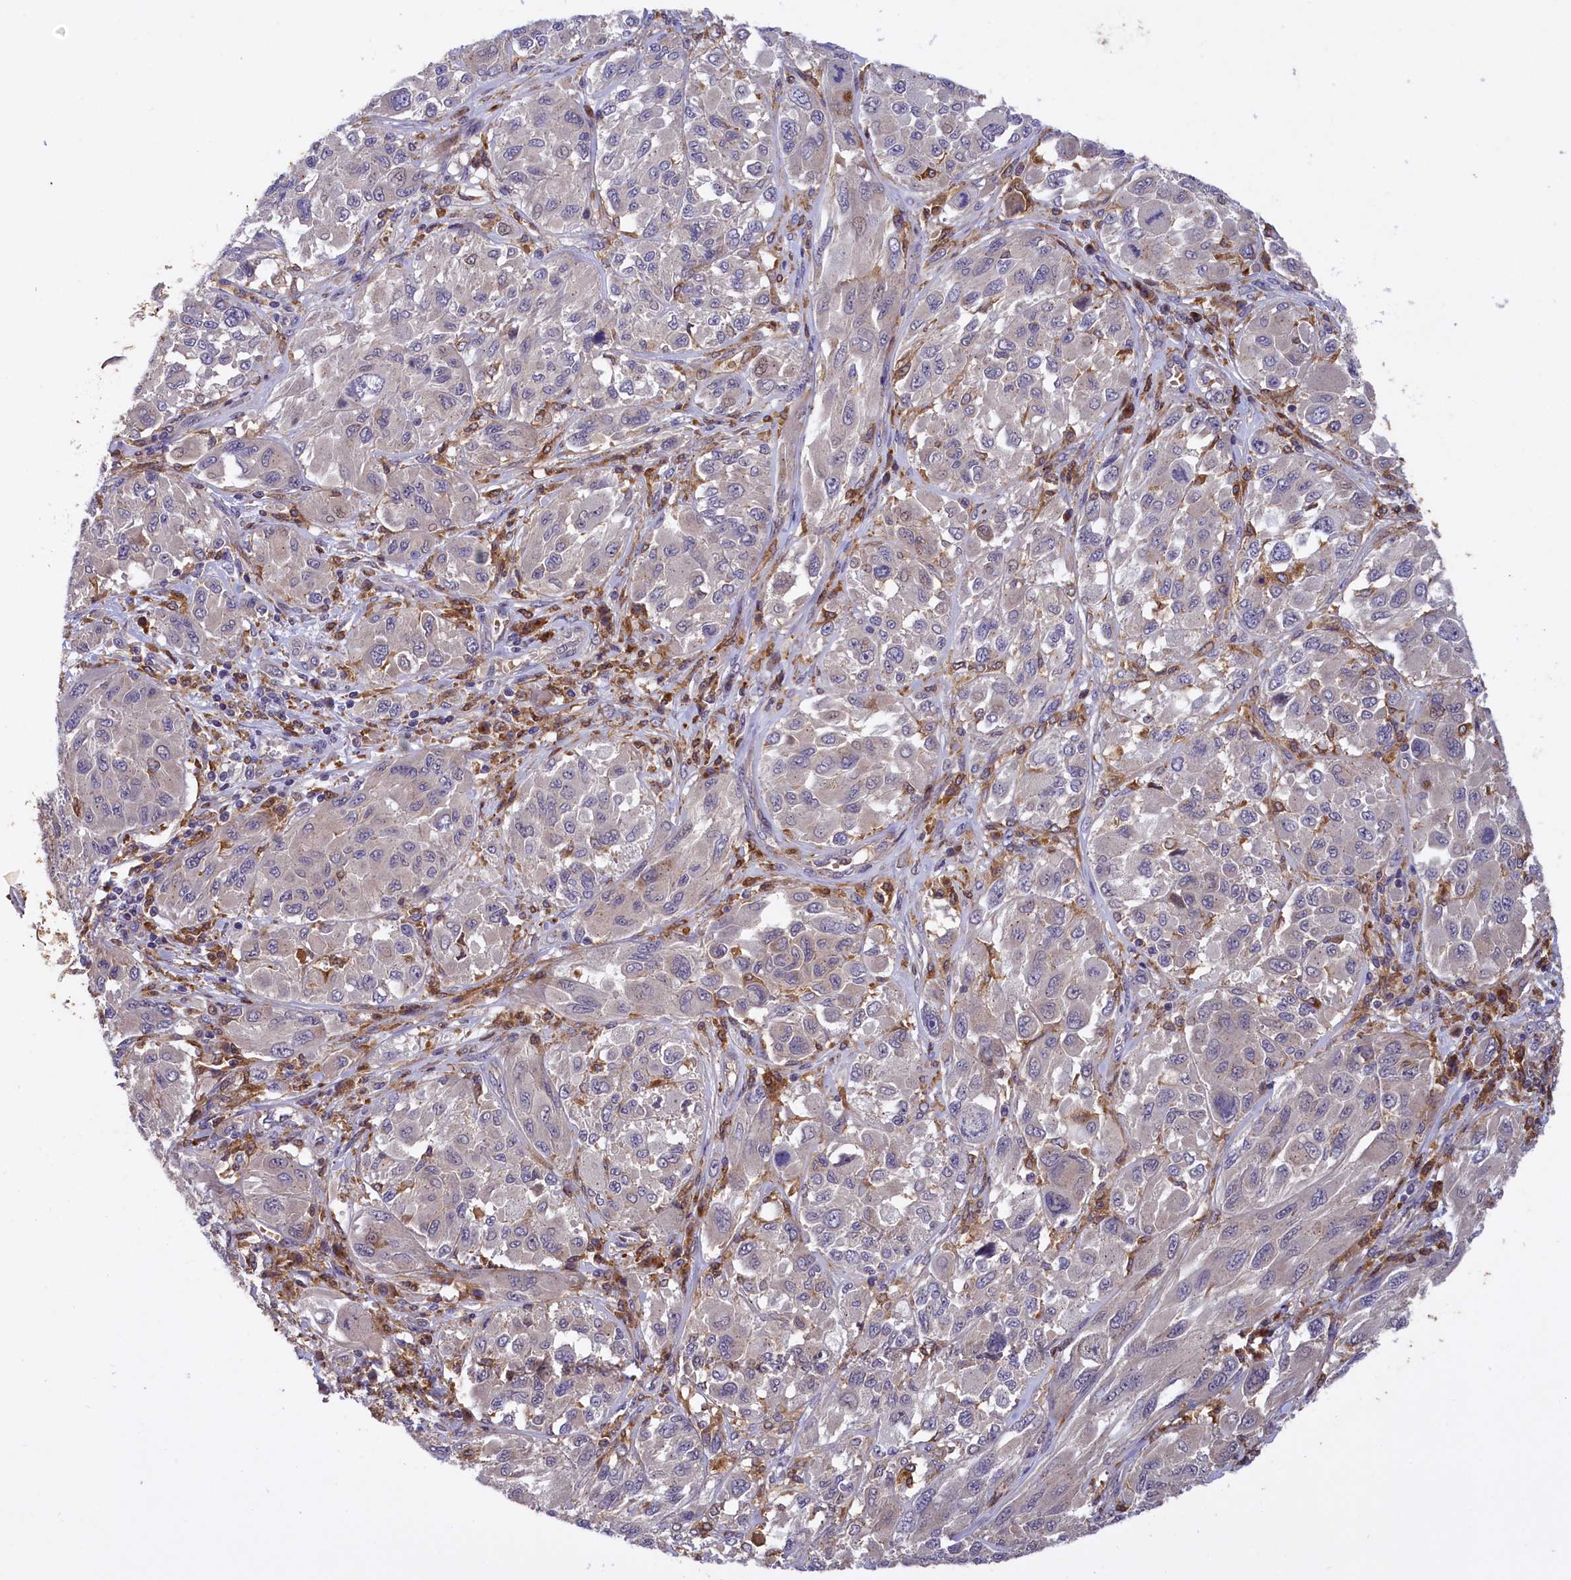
{"staining": {"intensity": "negative", "quantity": "none", "location": "none"}, "tissue": "melanoma", "cell_type": "Tumor cells", "image_type": "cancer", "snomed": [{"axis": "morphology", "description": "Malignant melanoma, NOS"}, {"axis": "topography", "description": "Skin"}], "caption": "Tumor cells are negative for brown protein staining in melanoma.", "gene": "NAIP", "patient": {"sex": "female", "age": 91}}